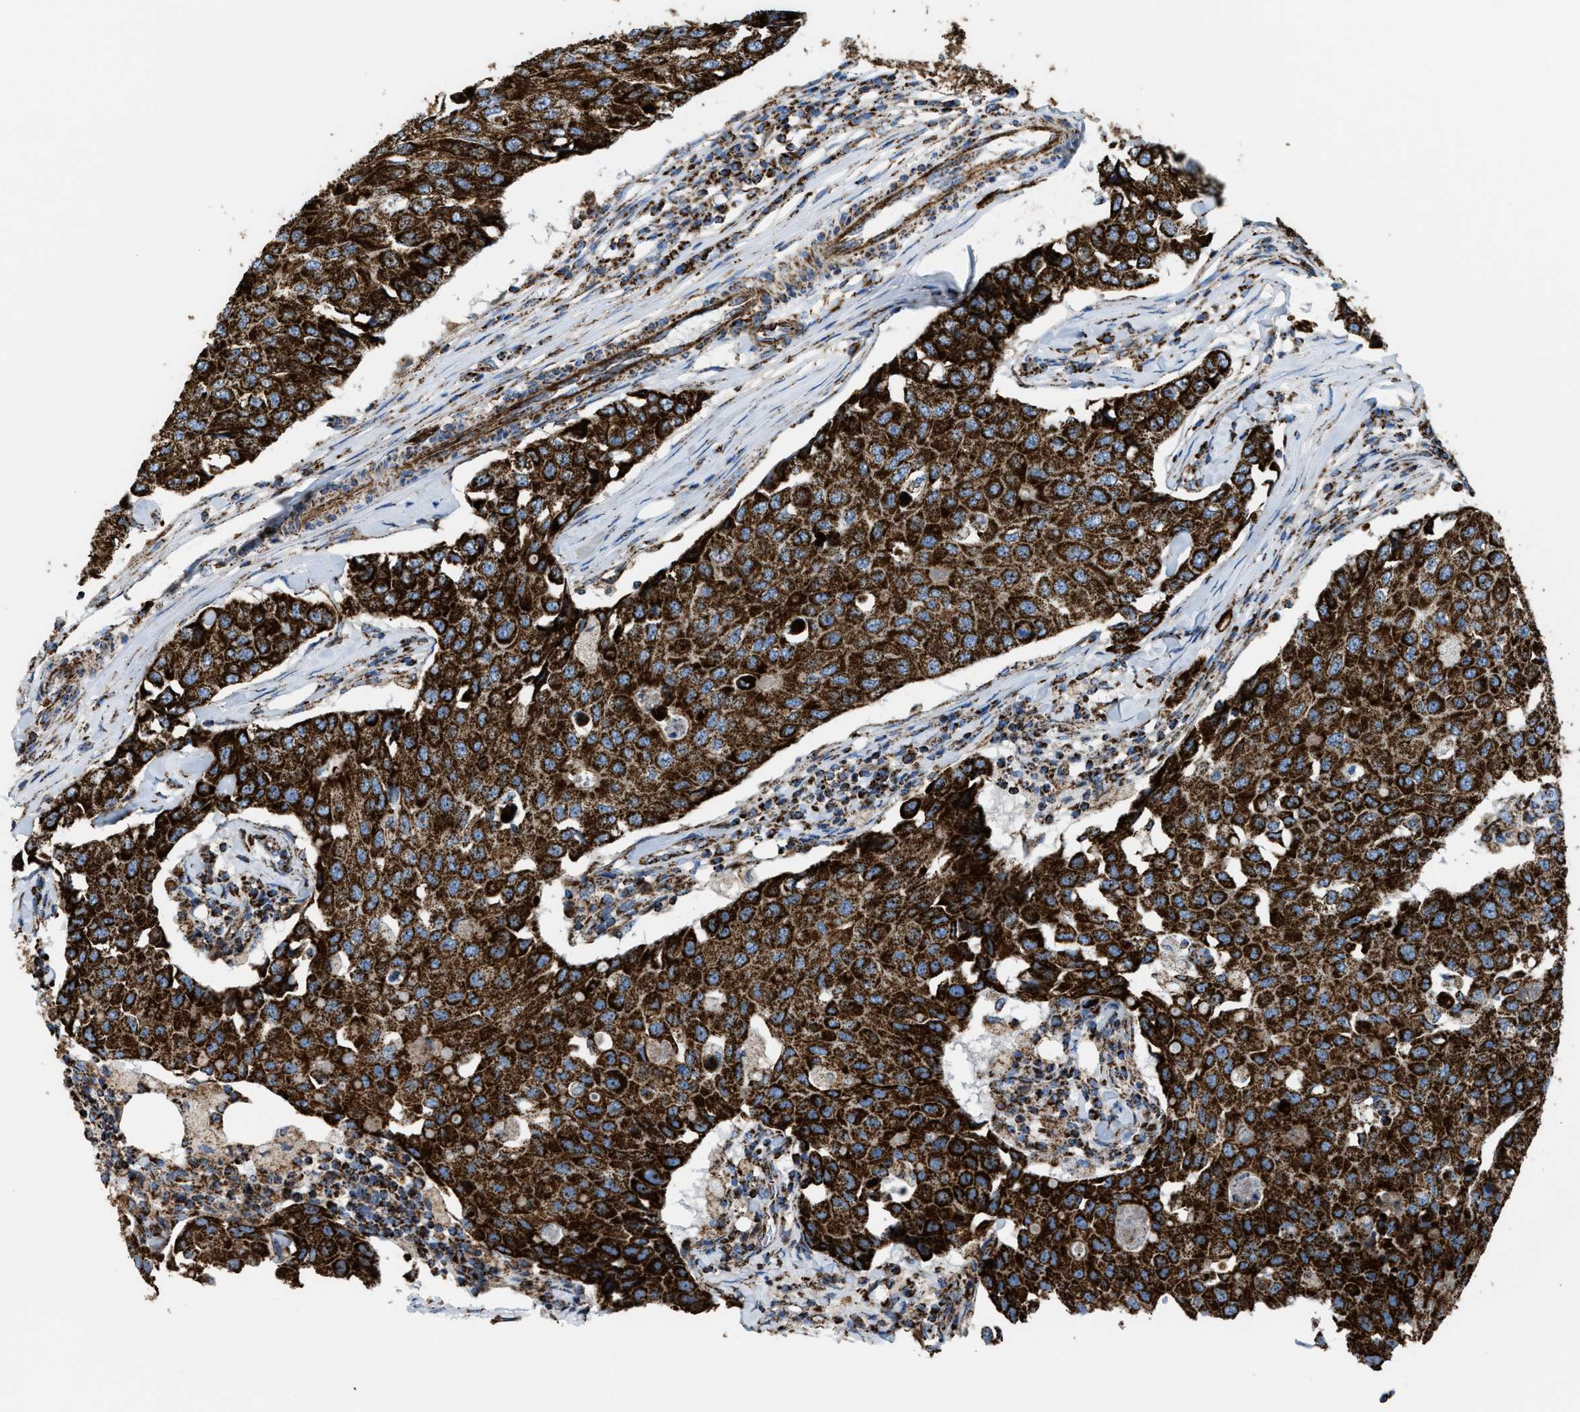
{"staining": {"intensity": "strong", "quantity": ">75%", "location": "cytoplasmic/membranous"}, "tissue": "breast cancer", "cell_type": "Tumor cells", "image_type": "cancer", "snomed": [{"axis": "morphology", "description": "Duct carcinoma"}, {"axis": "topography", "description": "Breast"}], "caption": "Breast invasive ductal carcinoma was stained to show a protein in brown. There is high levels of strong cytoplasmic/membranous staining in about >75% of tumor cells. (DAB IHC, brown staining for protein, blue staining for nuclei).", "gene": "ECHS1", "patient": {"sex": "female", "age": 80}}